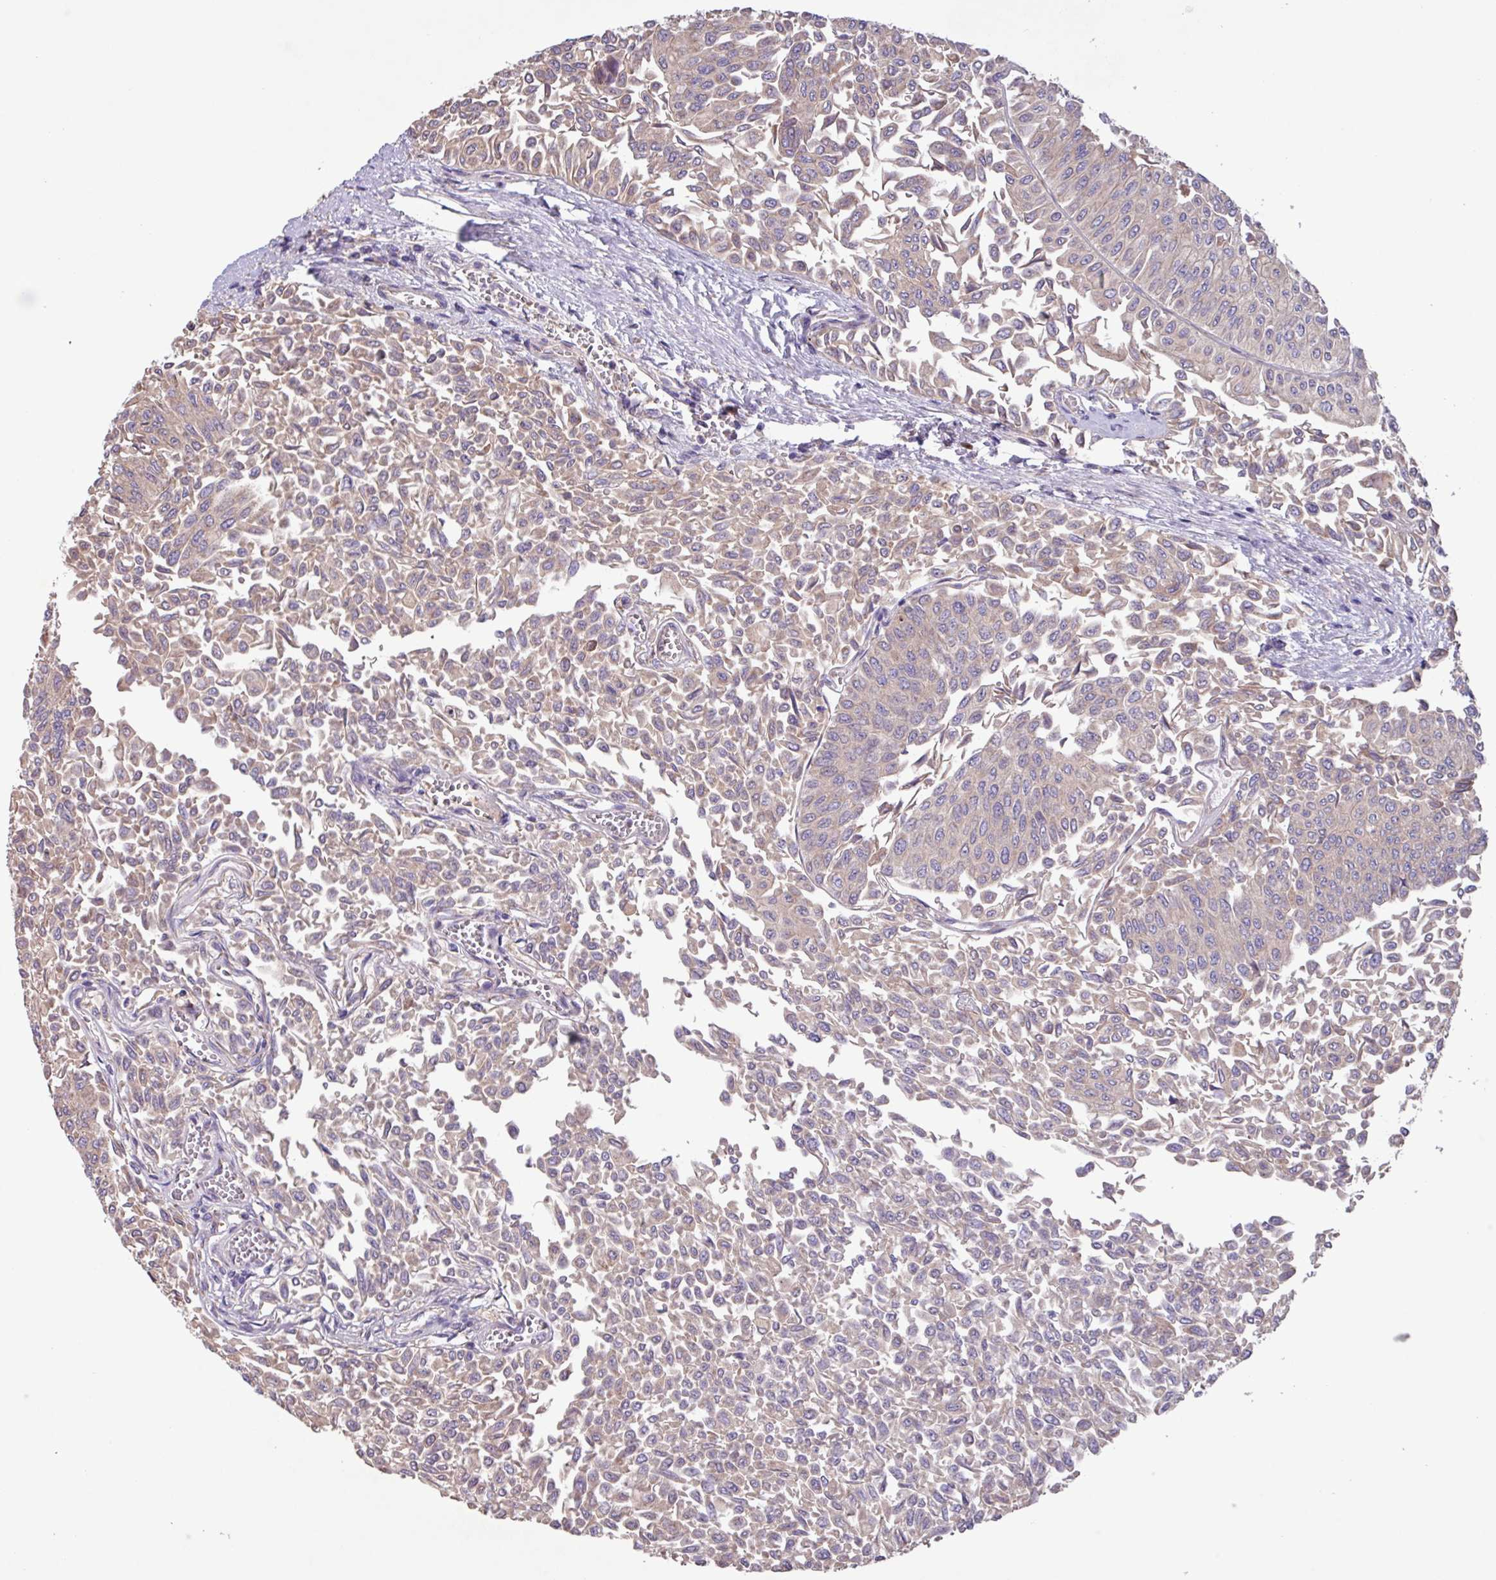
{"staining": {"intensity": "weak", "quantity": "25%-75%", "location": "cytoplasmic/membranous"}, "tissue": "urothelial cancer", "cell_type": "Tumor cells", "image_type": "cancer", "snomed": [{"axis": "morphology", "description": "Urothelial carcinoma, NOS"}, {"axis": "topography", "description": "Urinary bladder"}], "caption": "Immunohistochemistry photomicrograph of neoplastic tissue: human transitional cell carcinoma stained using immunohistochemistry shows low levels of weak protein expression localized specifically in the cytoplasmic/membranous of tumor cells, appearing as a cytoplasmic/membranous brown color.", "gene": "PTPRQ", "patient": {"sex": "male", "age": 59}}